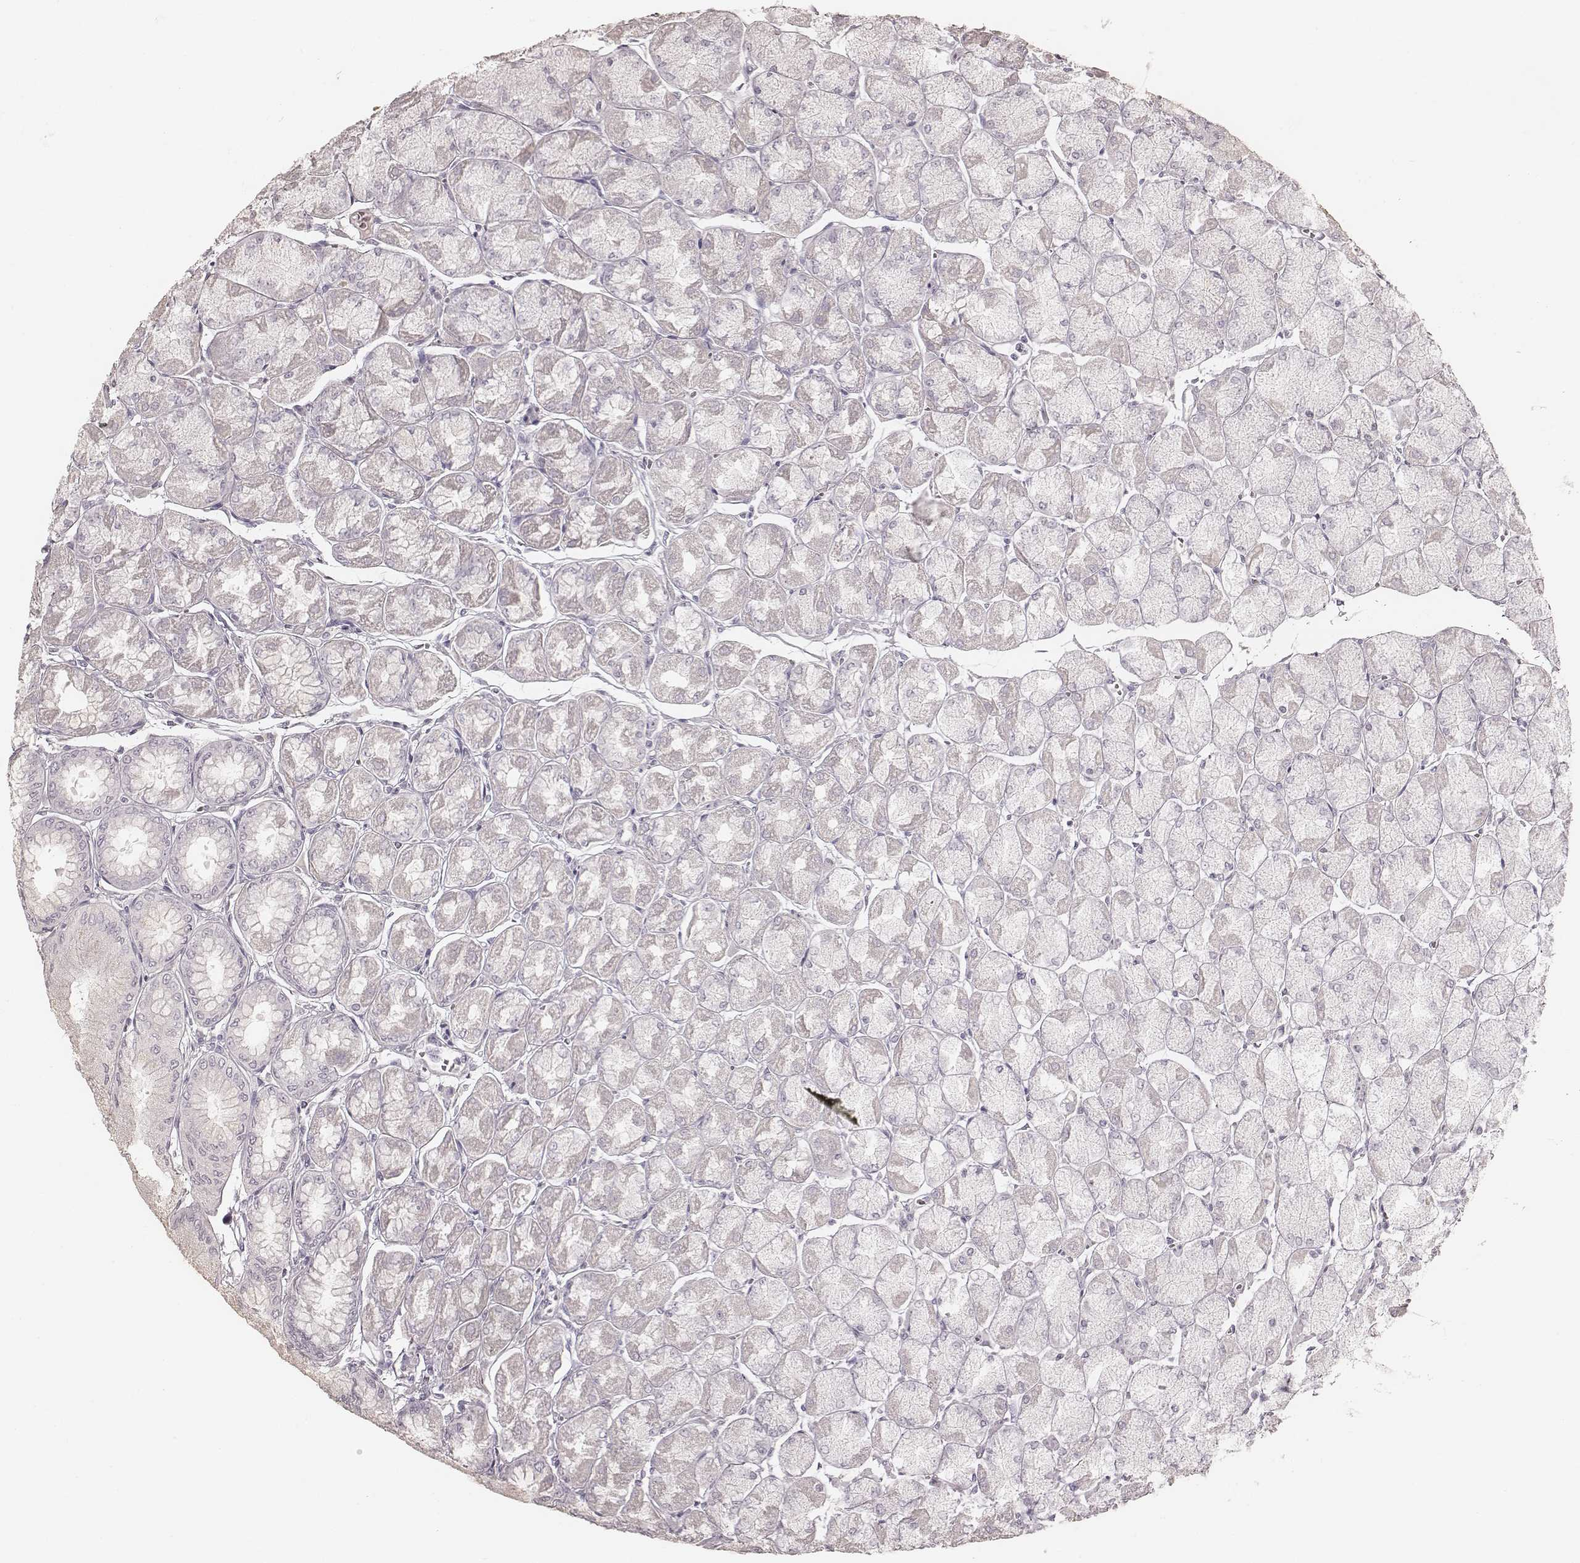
{"staining": {"intensity": "negative", "quantity": "none", "location": "none"}, "tissue": "stomach", "cell_type": "Glandular cells", "image_type": "normal", "snomed": [{"axis": "morphology", "description": "Normal tissue, NOS"}, {"axis": "topography", "description": "Stomach, upper"}], "caption": "Protein analysis of unremarkable stomach shows no significant expression in glandular cells.", "gene": "KRT26", "patient": {"sex": "male", "age": 60}}